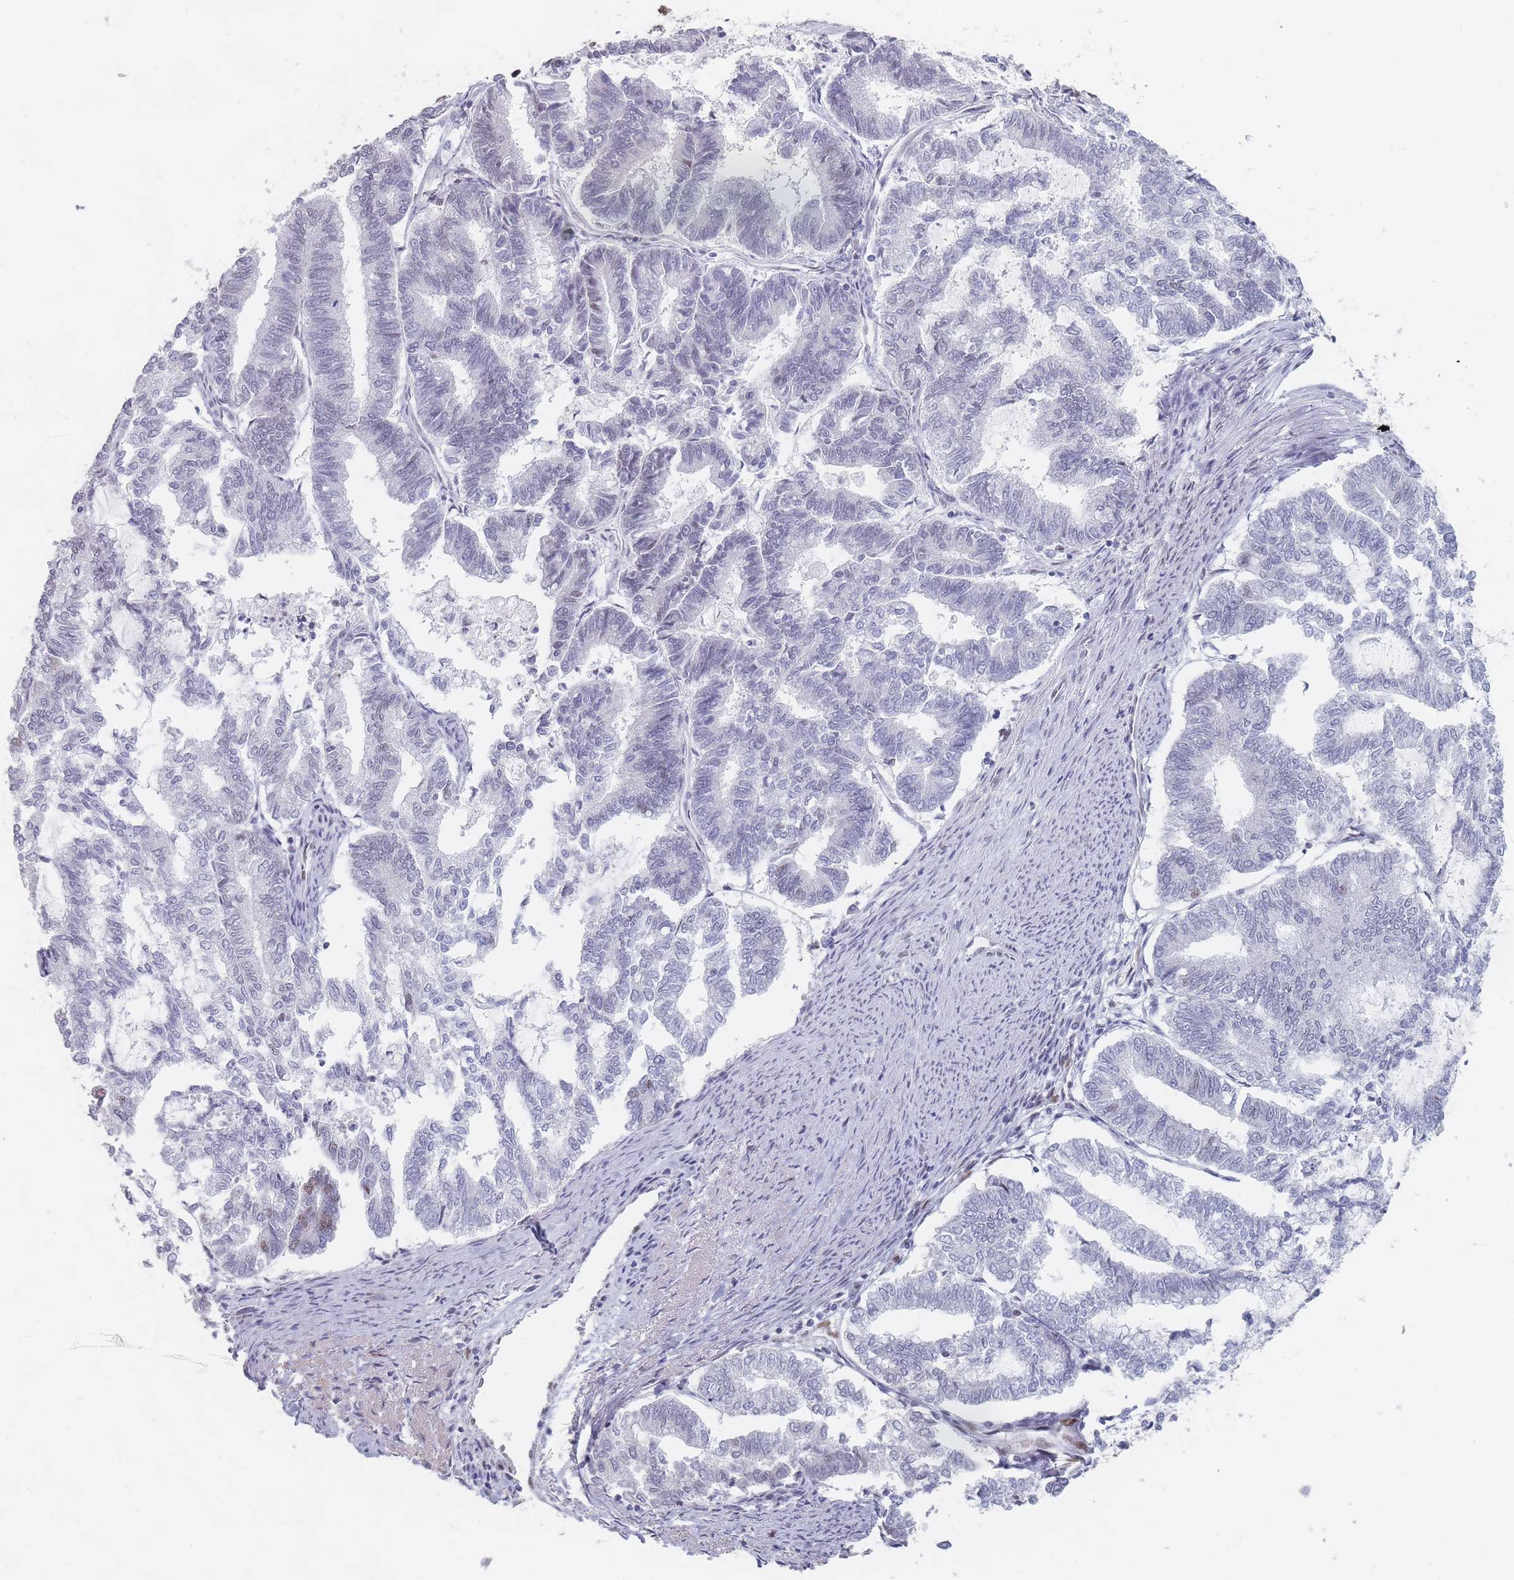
{"staining": {"intensity": "moderate", "quantity": "<25%", "location": "nuclear"}, "tissue": "endometrial cancer", "cell_type": "Tumor cells", "image_type": "cancer", "snomed": [{"axis": "morphology", "description": "Adenocarcinoma, NOS"}, {"axis": "topography", "description": "Endometrium"}], "caption": "Immunohistochemical staining of human adenocarcinoma (endometrial) exhibits low levels of moderate nuclear staining in about <25% of tumor cells. (DAB (3,3'-diaminobenzidine) IHC, brown staining for protein, blue staining for nuclei).", "gene": "SAFB2", "patient": {"sex": "female", "age": 79}}